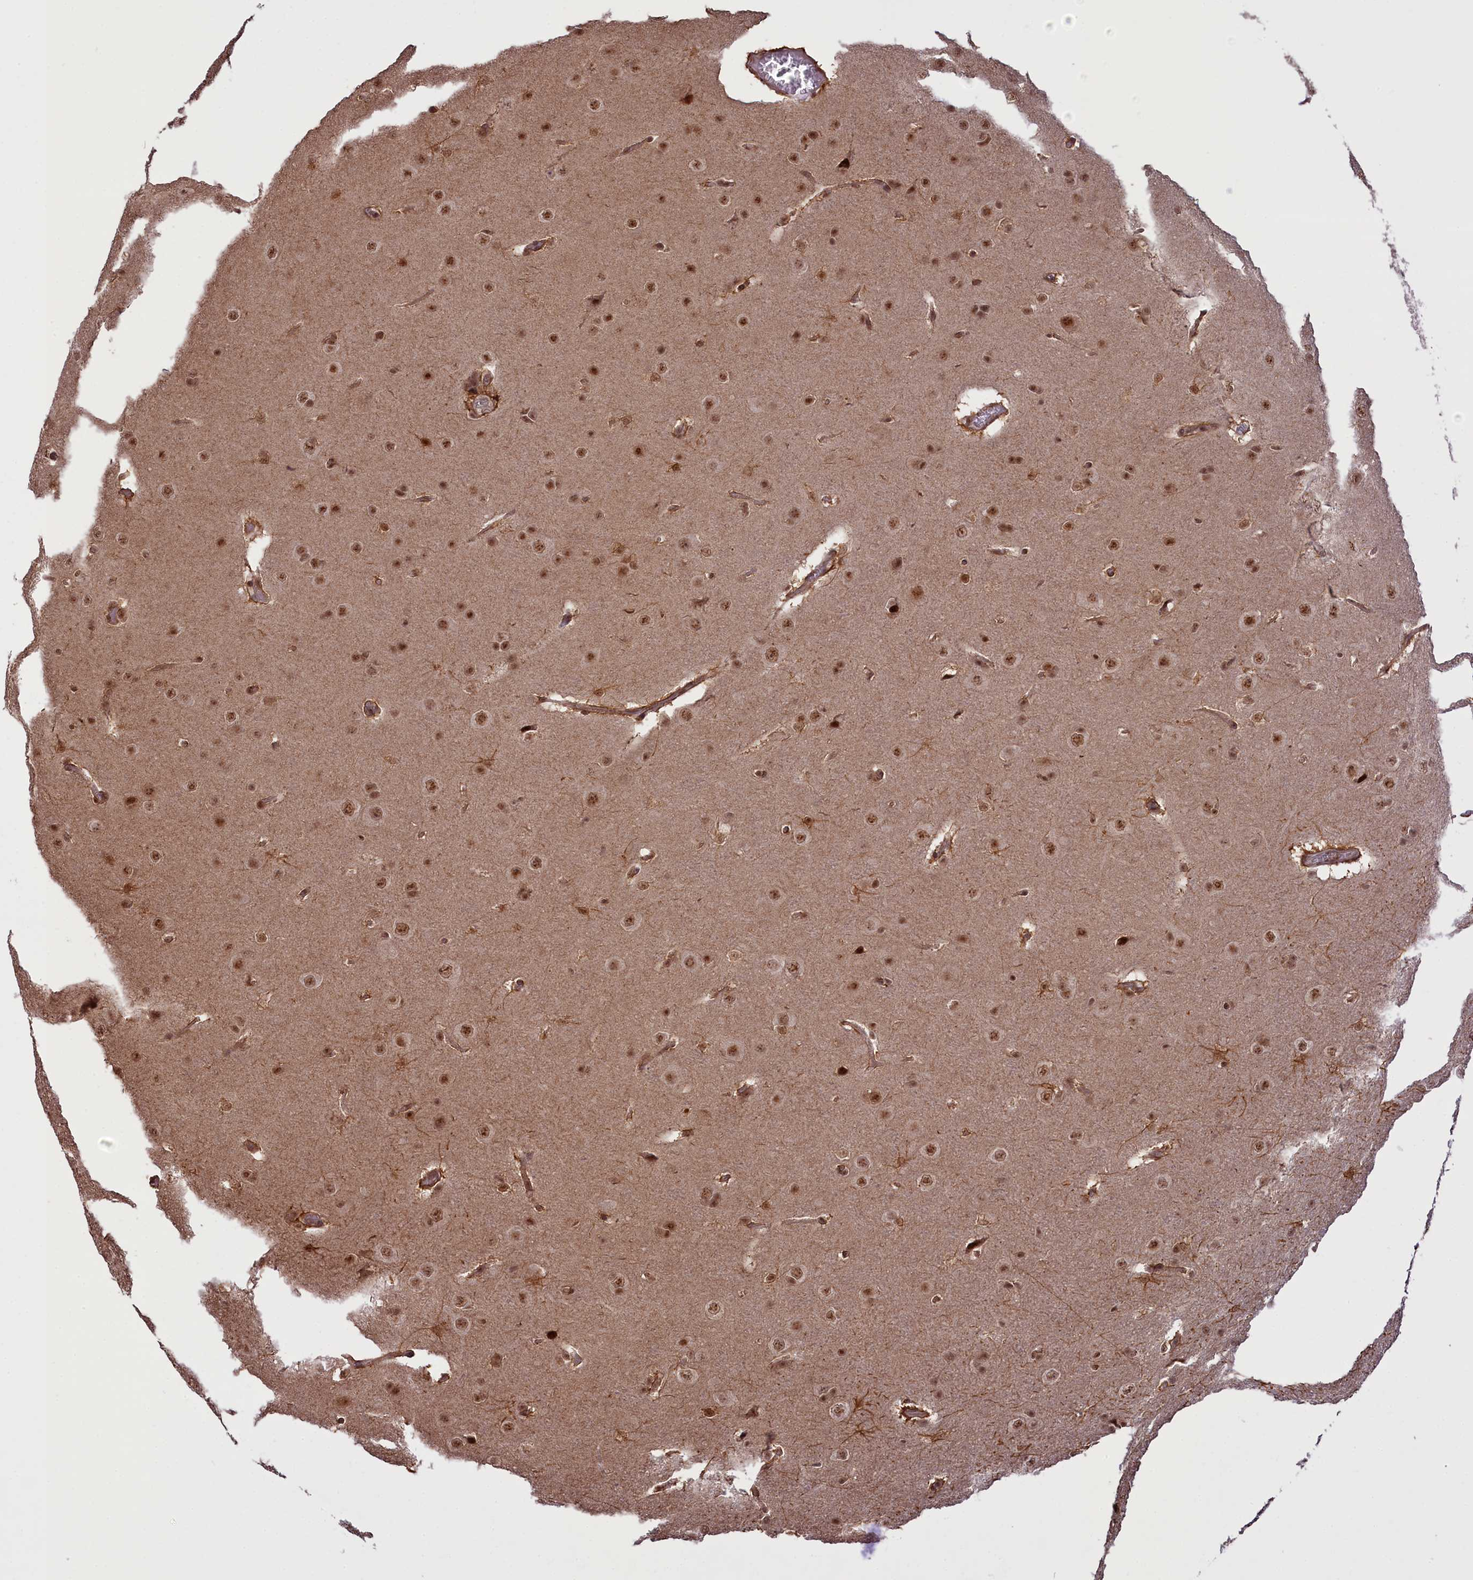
{"staining": {"intensity": "moderate", "quantity": ">75%", "location": "nuclear"}, "tissue": "glioma", "cell_type": "Tumor cells", "image_type": "cancer", "snomed": [{"axis": "morphology", "description": "Glioma, malignant, Low grade"}, {"axis": "topography", "description": "Brain"}], "caption": "Immunohistochemical staining of malignant glioma (low-grade) shows medium levels of moderate nuclear staining in approximately >75% of tumor cells.", "gene": "CARD8", "patient": {"sex": "female", "age": 32}}